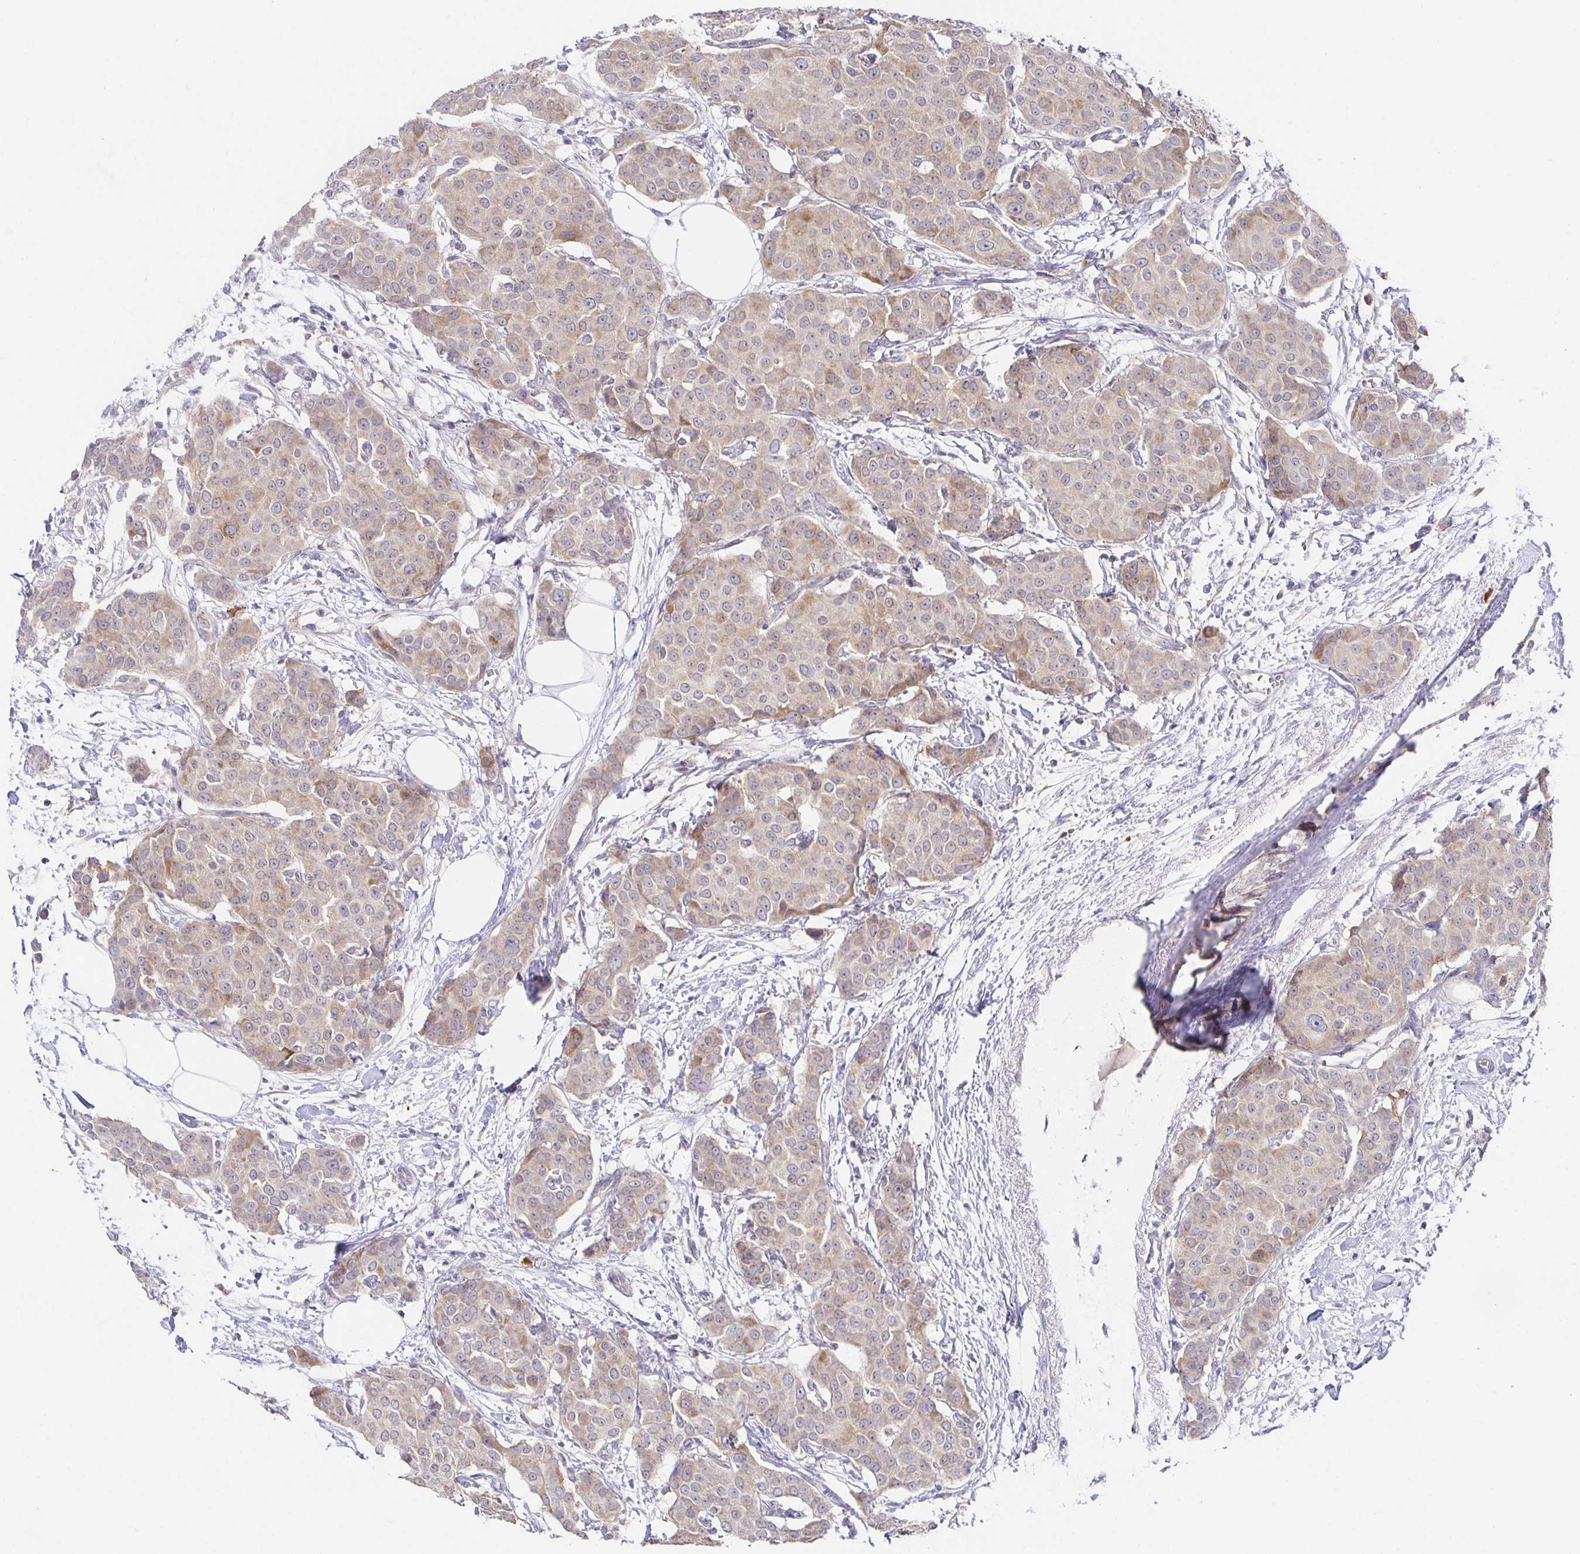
{"staining": {"intensity": "weak", "quantity": "25%-75%", "location": "cytoplasmic/membranous"}, "tissue": "breast cancer", "cell_type": "Tumor cells", "image_type": "cancer", "snomed": [{"axis": "morphology", "description": "Duct carcinoma"}, {"axis": "topography", "description": "Breast"}], "caption": "Immunohistochemical staining of human invasive ductal carcinoma (breast) exhibits weak cytoplasmic/membranous protein staining in approximately 25%-75% of tumor cells.", "gene": "BAD", "patient": {"sex": "female", "age": 91}}